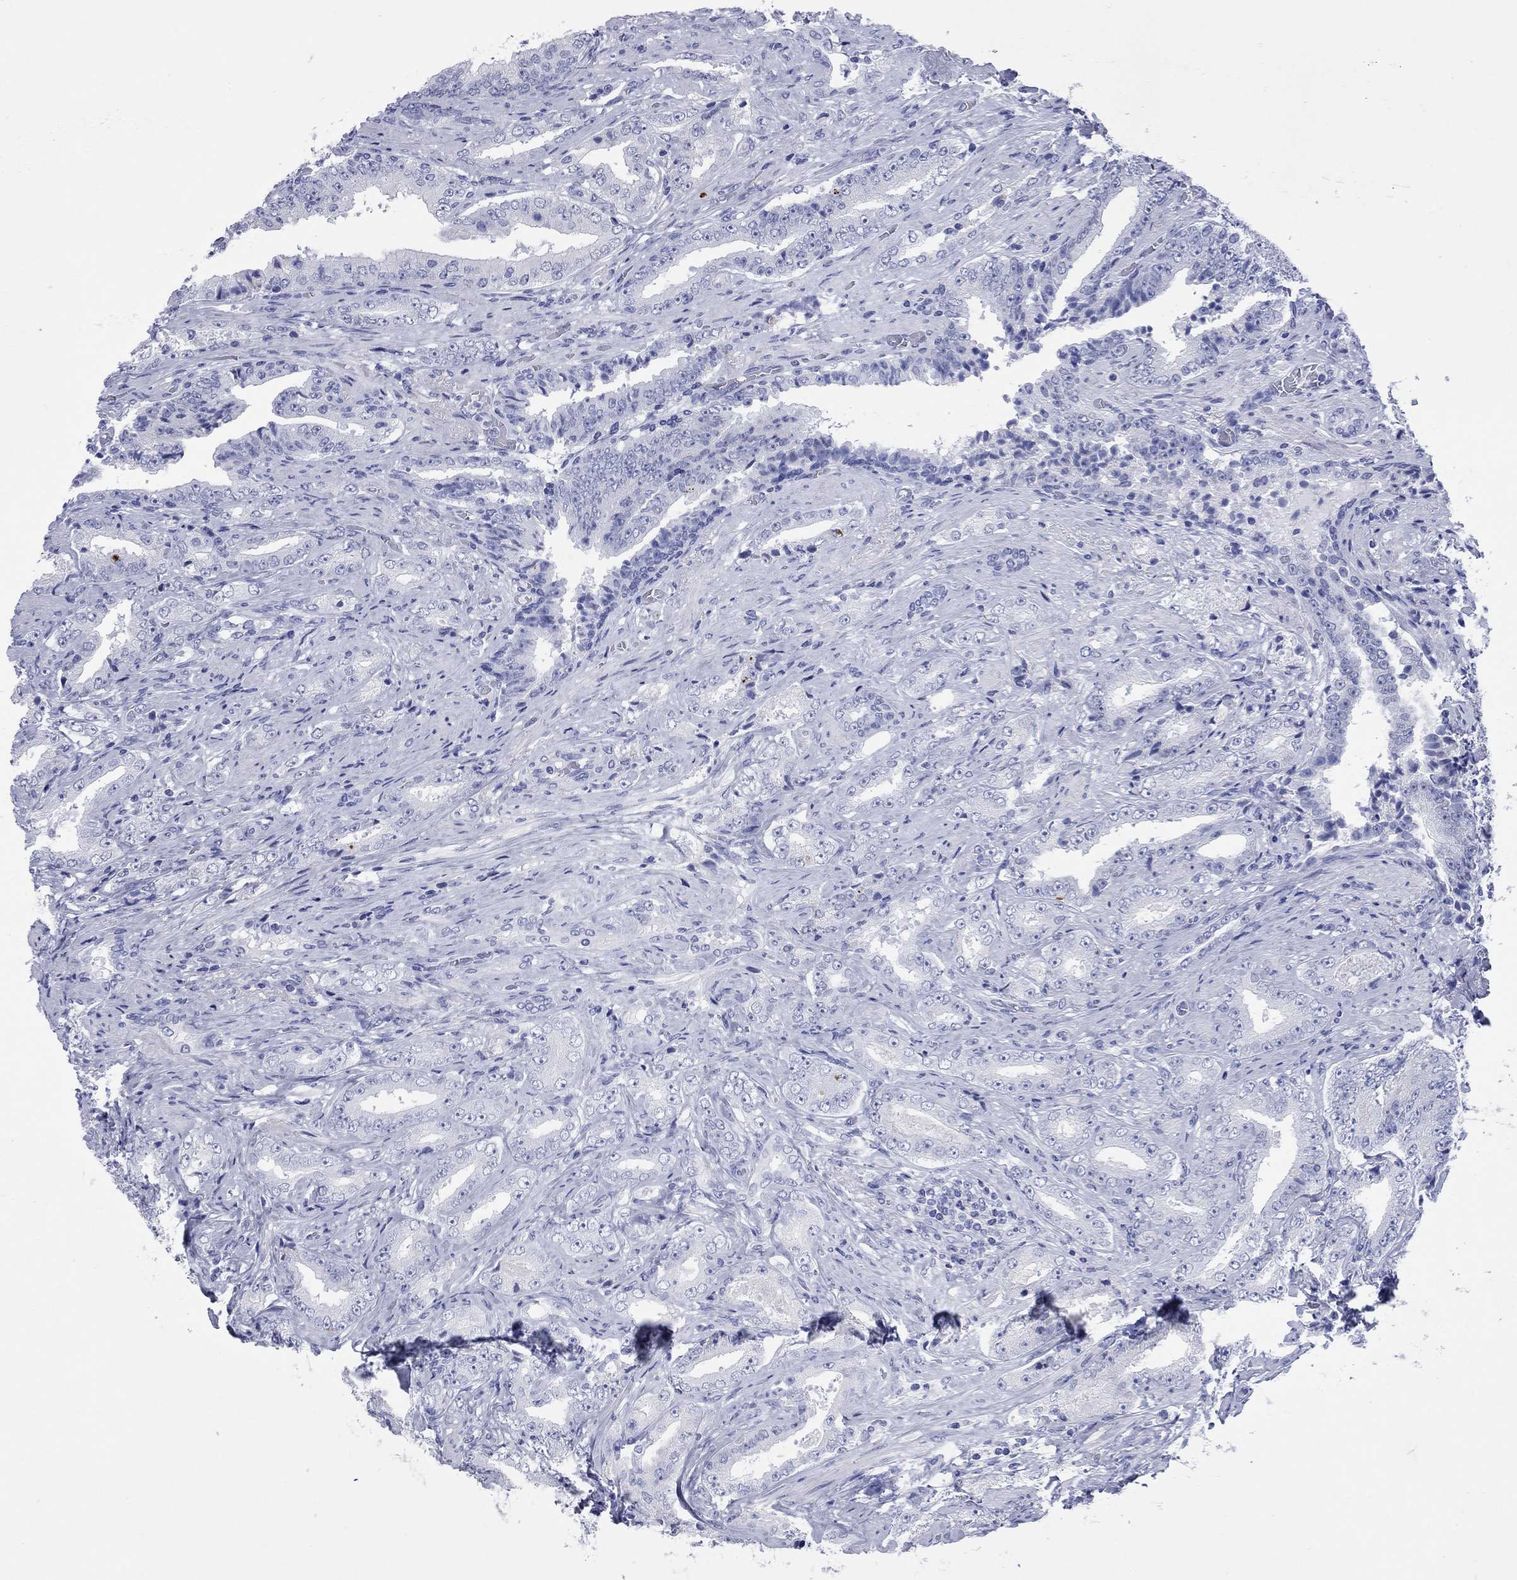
{"staining": {"intensity": "moderate", "quantity": "<25%", "location": "cytoplasmic/membranous"}, "tissue": "prostate cancer", "cell_type": "Tumor cells", "image_type": "cancer", "snomed": [{"axis": "morphology", "description": "Adenocarcinoma, Low grade"}, {"axis": "topography", "description": "Prostate and seminal vesicle, NOS"}], "caption": "Tumor cells reveal moderate cytoplasmic/membranous expression in about <25% of cells in prostate low-grade adenocarcinoma.", "gene": "CCNA1", "patient": {"sex": "male", "age": 61}}